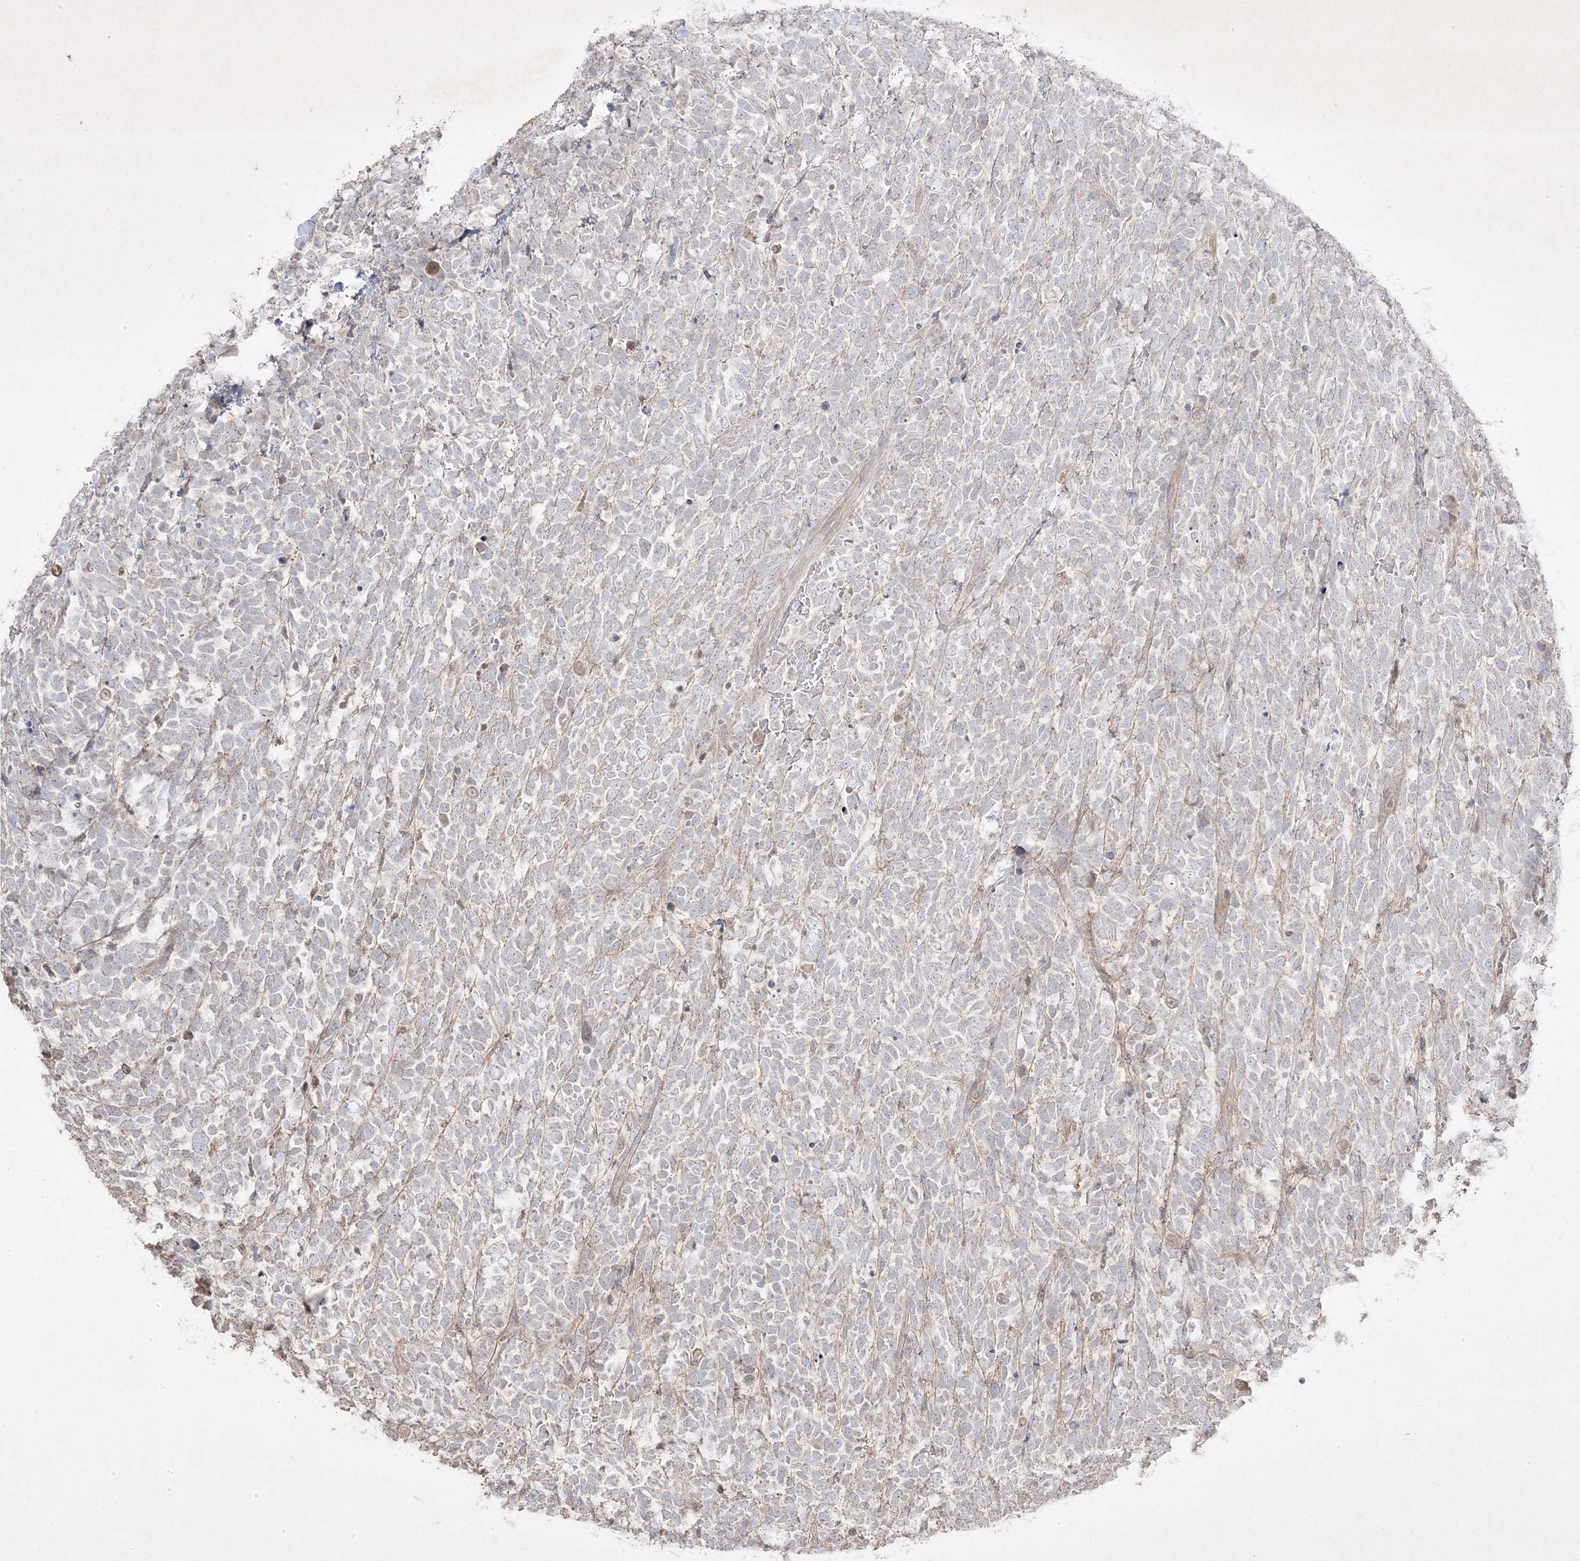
{"staining": {"intensity": "negative", "quantity": "none", "location": "none"}, "tissue": "urothelial cancer", "cell_type": "Tumor cells", "image_type": "cancer", "snomed": [{"axis": "morphology", "description": "Urothelial carcinoma, High grade"}, {"axis": "topography", "description": "Urinary bladder"}], "caption": "This is a micrograph of IHC staining of urothelial cancer, which shows no expression in tumor cells.", "gene": "RGL4", "patient": {"sex": "female", "age": 82}}